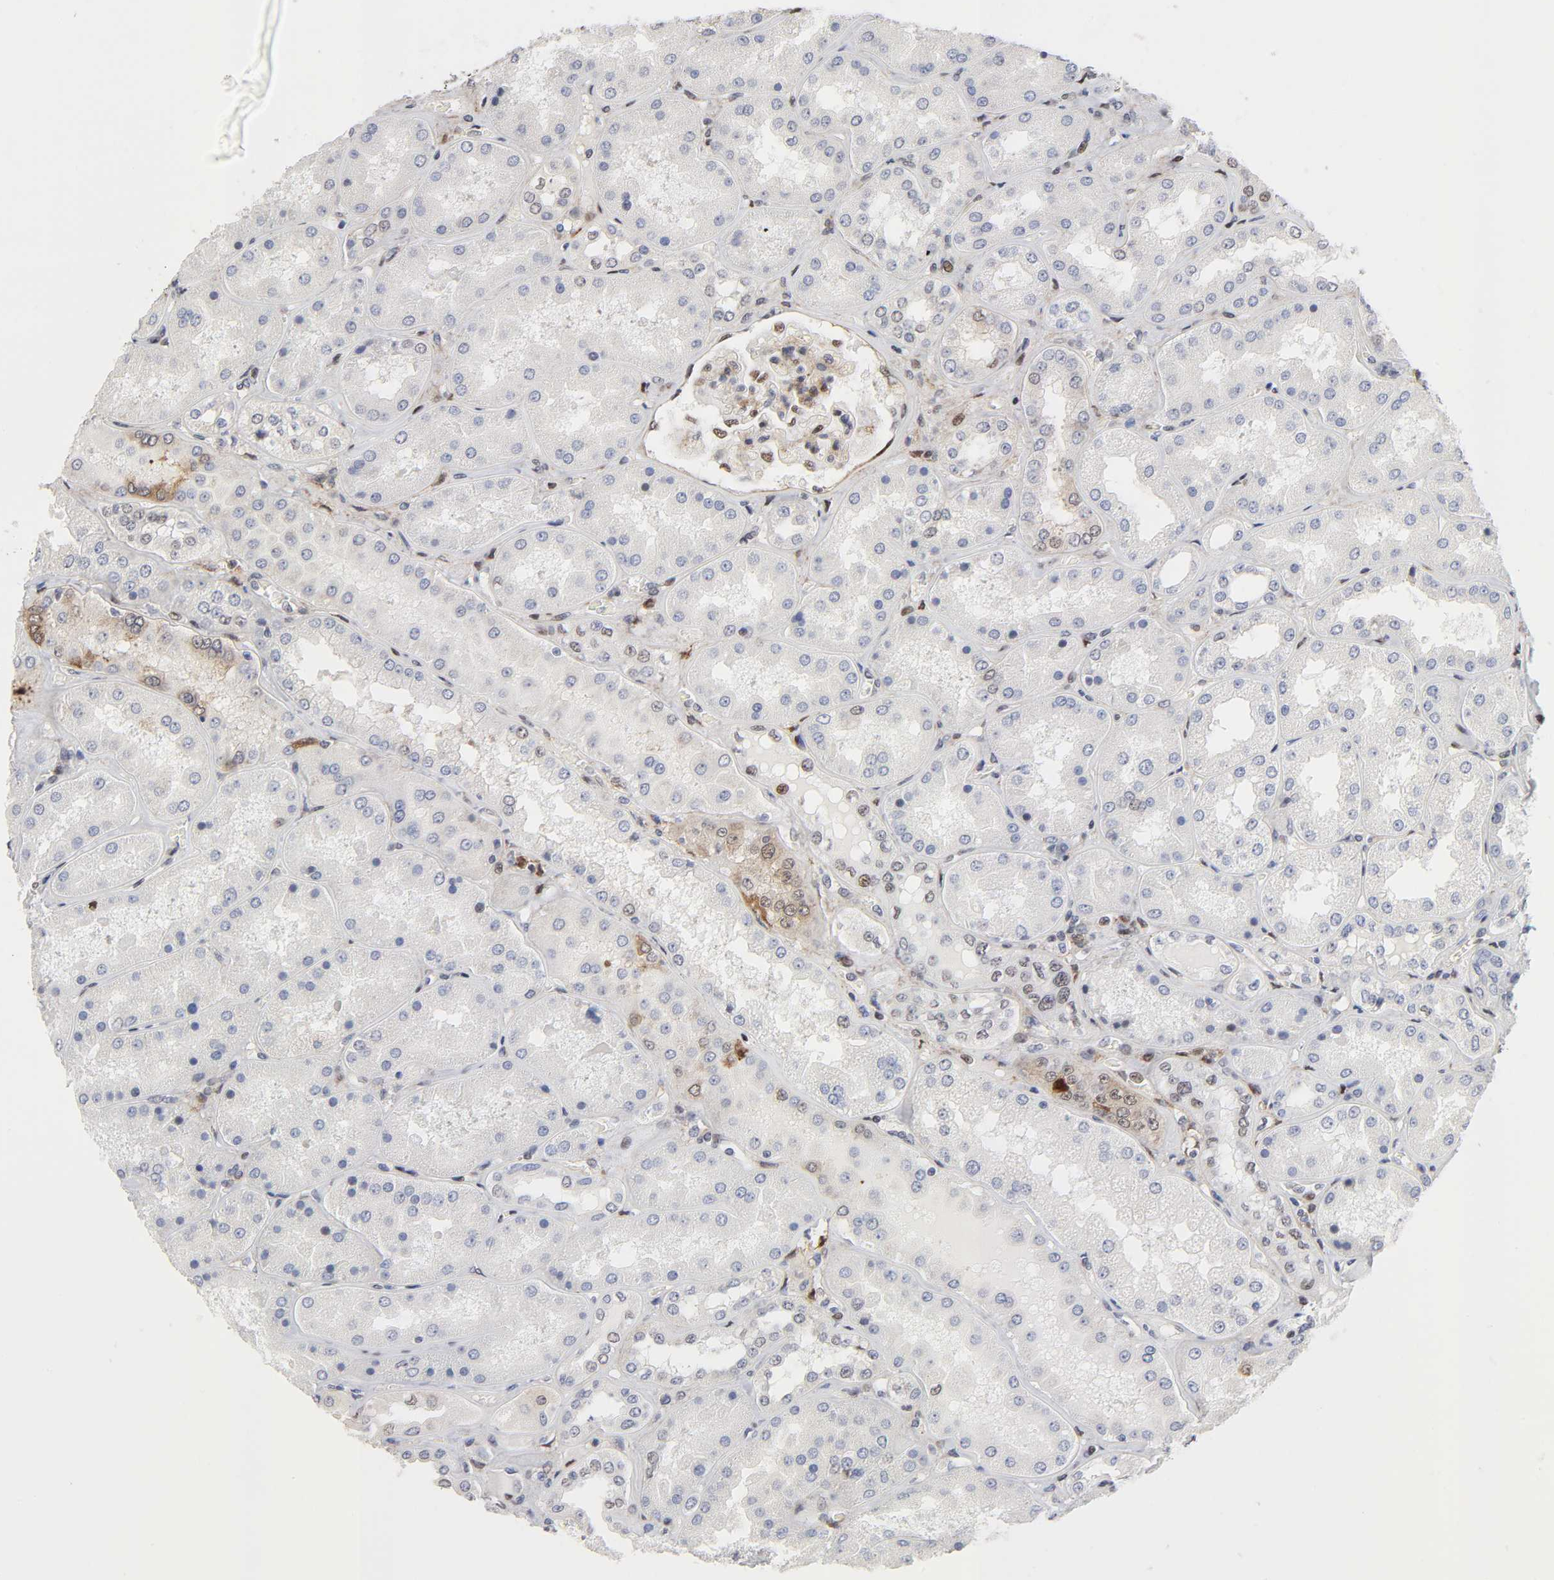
{"staining": {"intensity": "strong", "quantity": ">75%", "location": "nuclear"}, "tissue": "kidney", "cell_type": "Cells in glomeruli", "image_type": "normal", "snomed": [{"axis": "morphology", "description": "Normal tissue, NOS"}, {"axis": "topography", "description": "Kidney"}], "caption": "Normal kidney demonstrates strong nuclear staining in about >75% of cells in glomeruli, visualized by immunohistochemistry.", "gene": "STK38", "patient": {"sex": "female", "age": 56}}